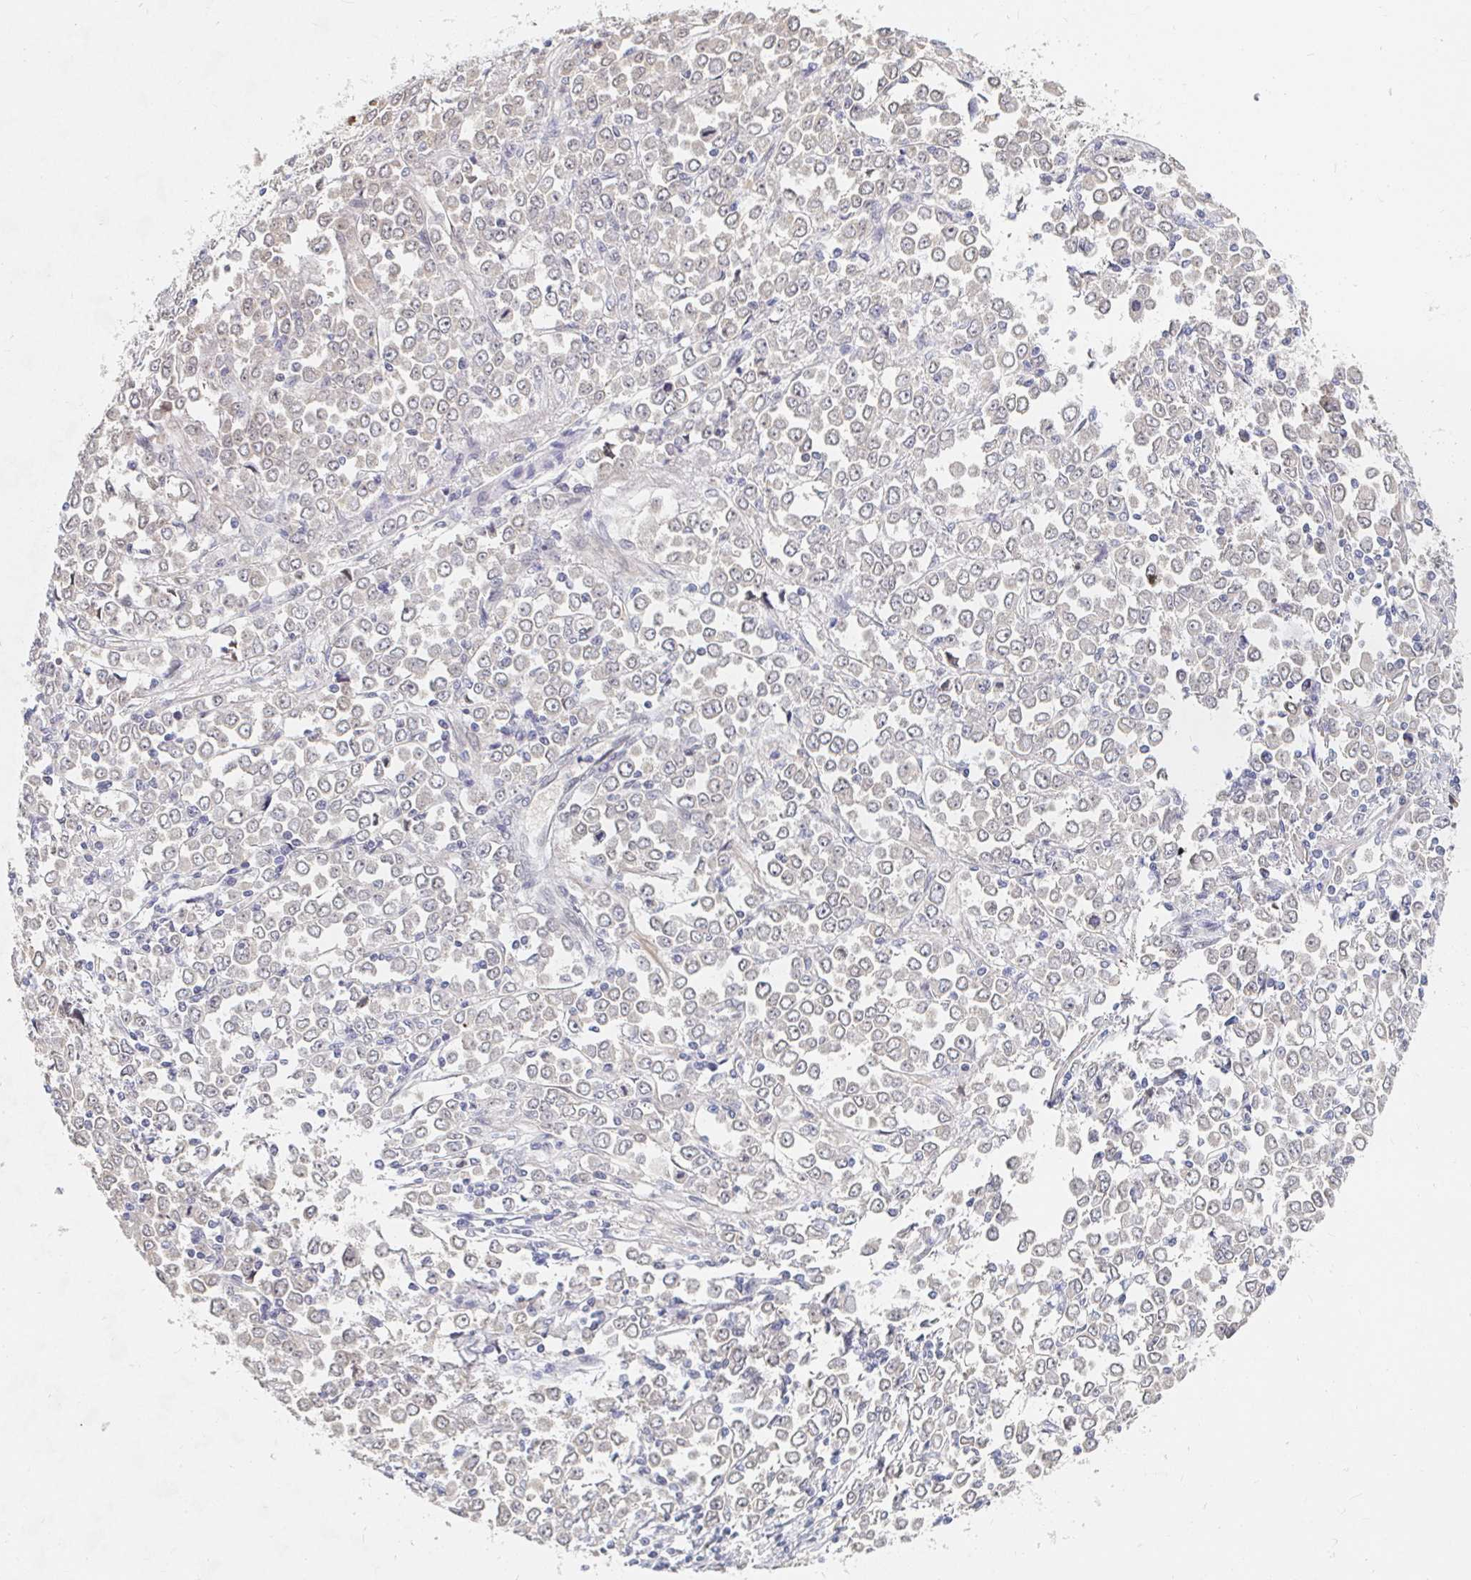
{"staining": {"intensity": "negative", "quantity": "none", "location": "none"}, "tissue": "stomach cancer", "cell_type": "Tumor cells", "image_type": "cancer", "snomed": [{"axis": "morphology", "description": "Adenocarcinoma, NOS"}, {"axis": "topography", "description": "Stomach, upper"}], "caption": "Immunohistochemistry photomicrograph of stomach adenocarcinoma stained for a protein (brown), which shows no positivity in tumor cells.", "gene": "CHD2", "patient": {"sex": "male", "age": 70}}